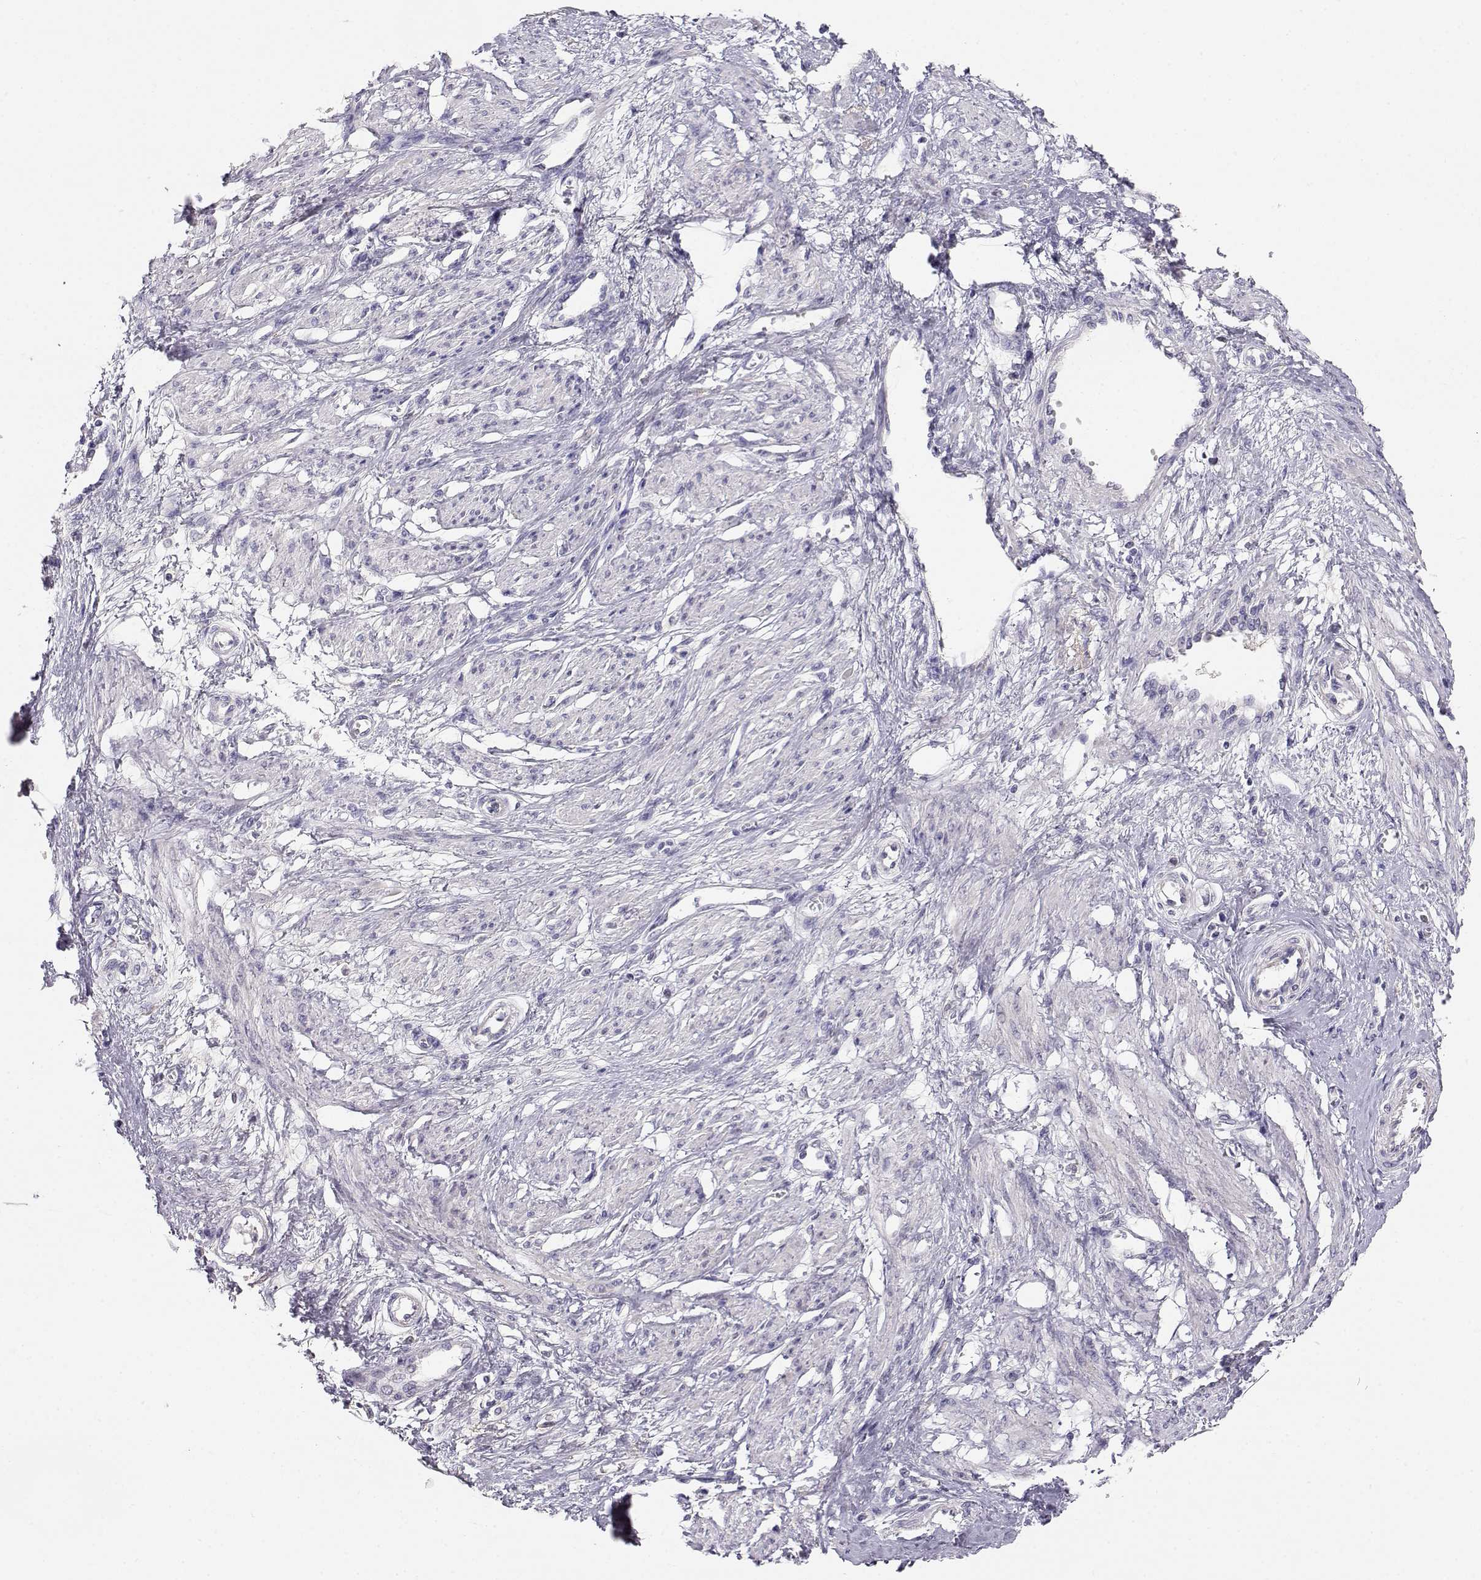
{"staining": {"intensity": "negative", "quantity": "none", "location": "none"}, "tissue": "smooth muscle", "cell_type": "Smooth muscle cells", "image_type": "normal", "snomed": [{"axis": "morphology", "description": "Normal tissue, NOS"}, {"axis": "topography", "description": "Smooth muscle"}, {"axis": "topography", "description": "Uterus"}], "caption": "Smooth muscle stained for a protein using immunohistochemistry (IHC) demonstrates no staining smooth muscle cells.", "gene": "CDHR1", "patient": {"sex": "female", "age": 39}}